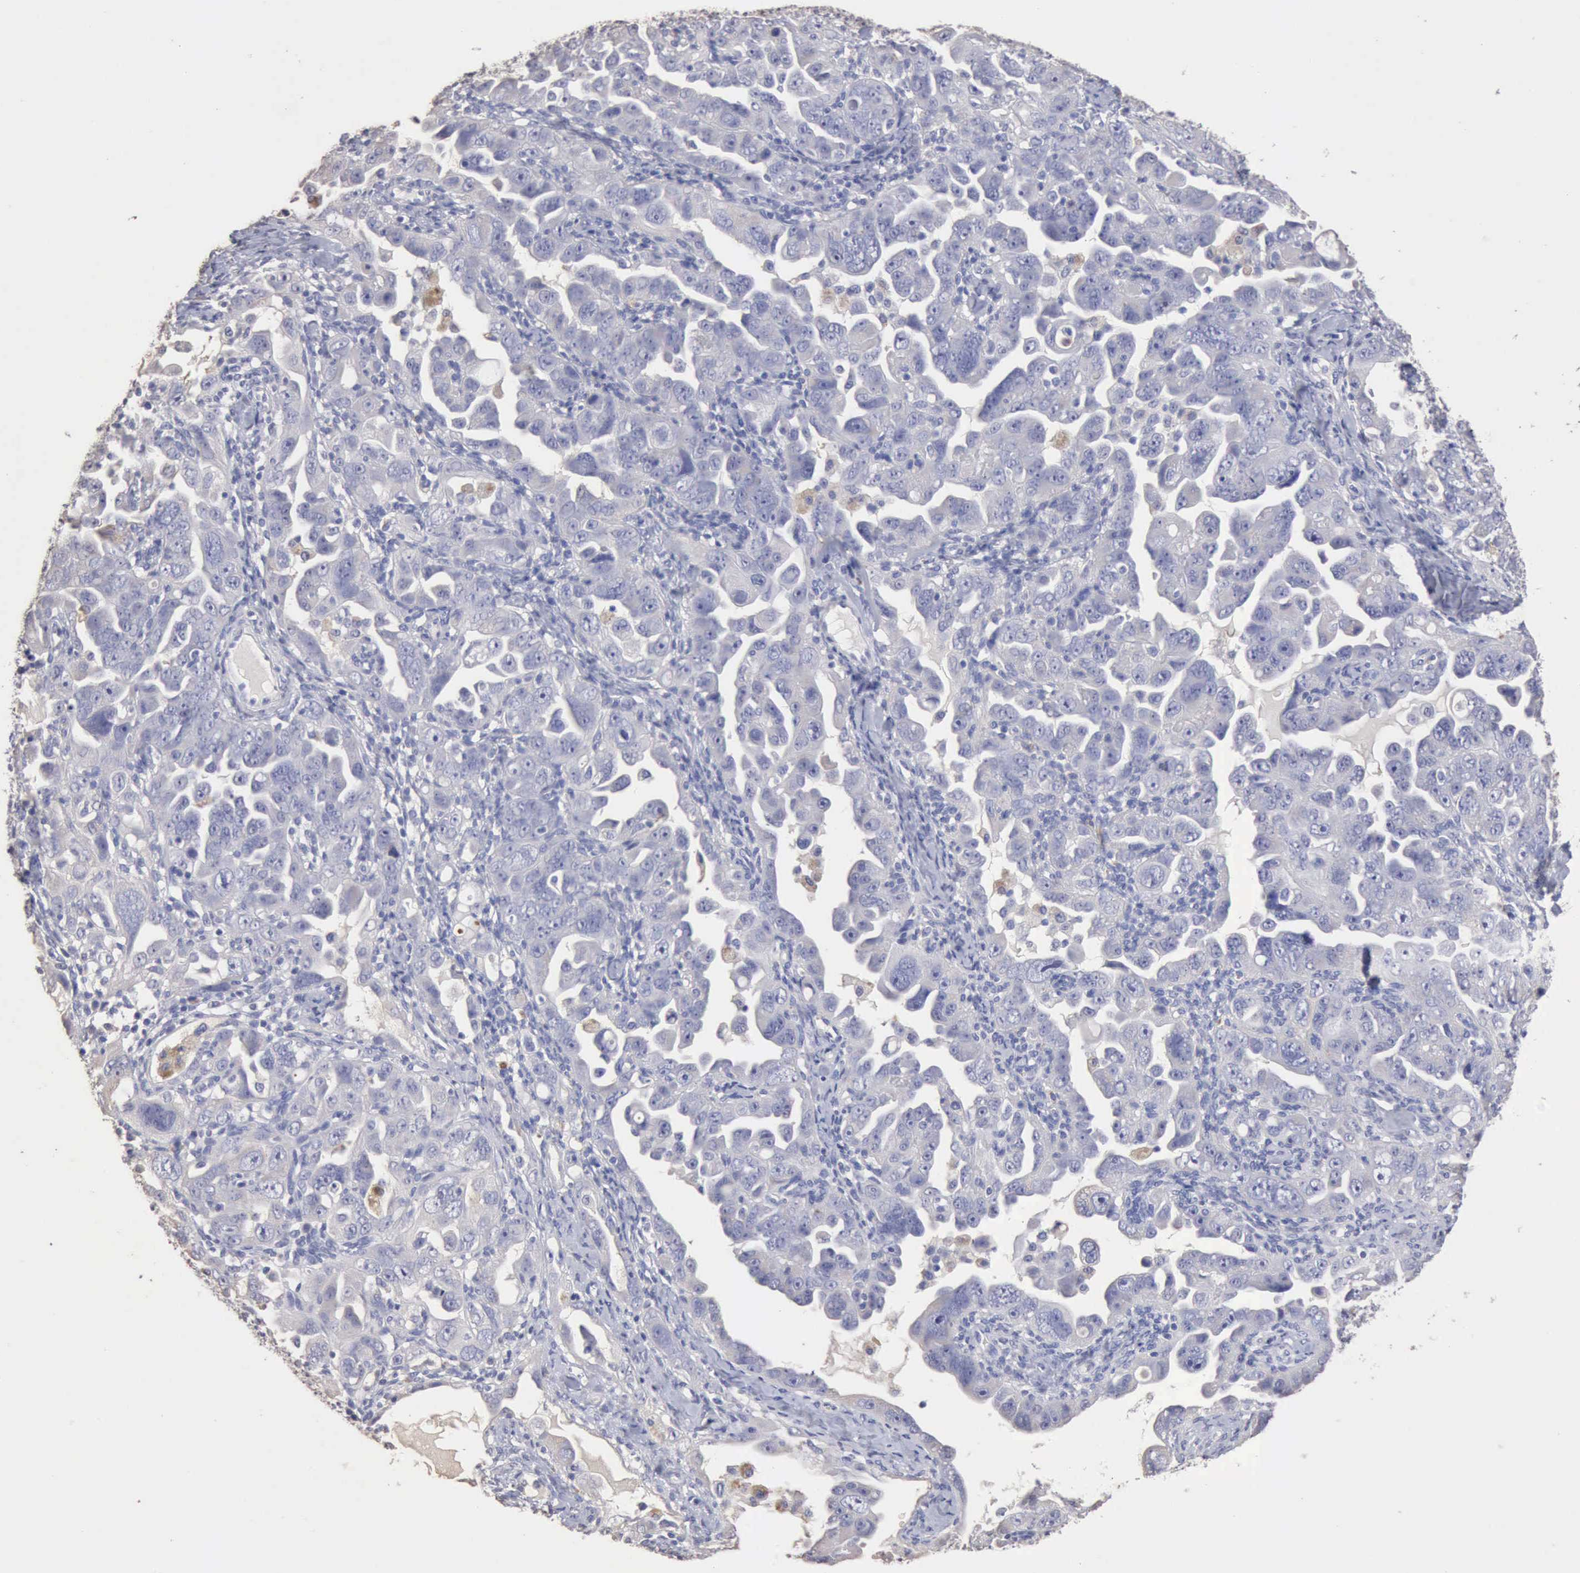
{"staining": {"intensity": "negative", "quantity": "none", "location": "none"}, "tissue": "ovarian cancer", "cell_type": "Tumor cells", "image_type": "cancer", "snomed": [{"axis": "morphology", "description": "Cystadenocarcinoma, serous, NOS"}, {"axis": "topography", "description": "Ovary"}], "caption": "IHC photomicrograph of neoplastic tissue: human ovarian serous cystadenocarcinoma stained with DAB (3,3'-diaminobenzidine) reveals no significant protein positivity in tumor cells. (DAB immunohistochemistry (IHC) visualized using brightfield microscopy, high magnification).", "gene": "KRT6B", "patient": {"sex": "female", "age": 66}}